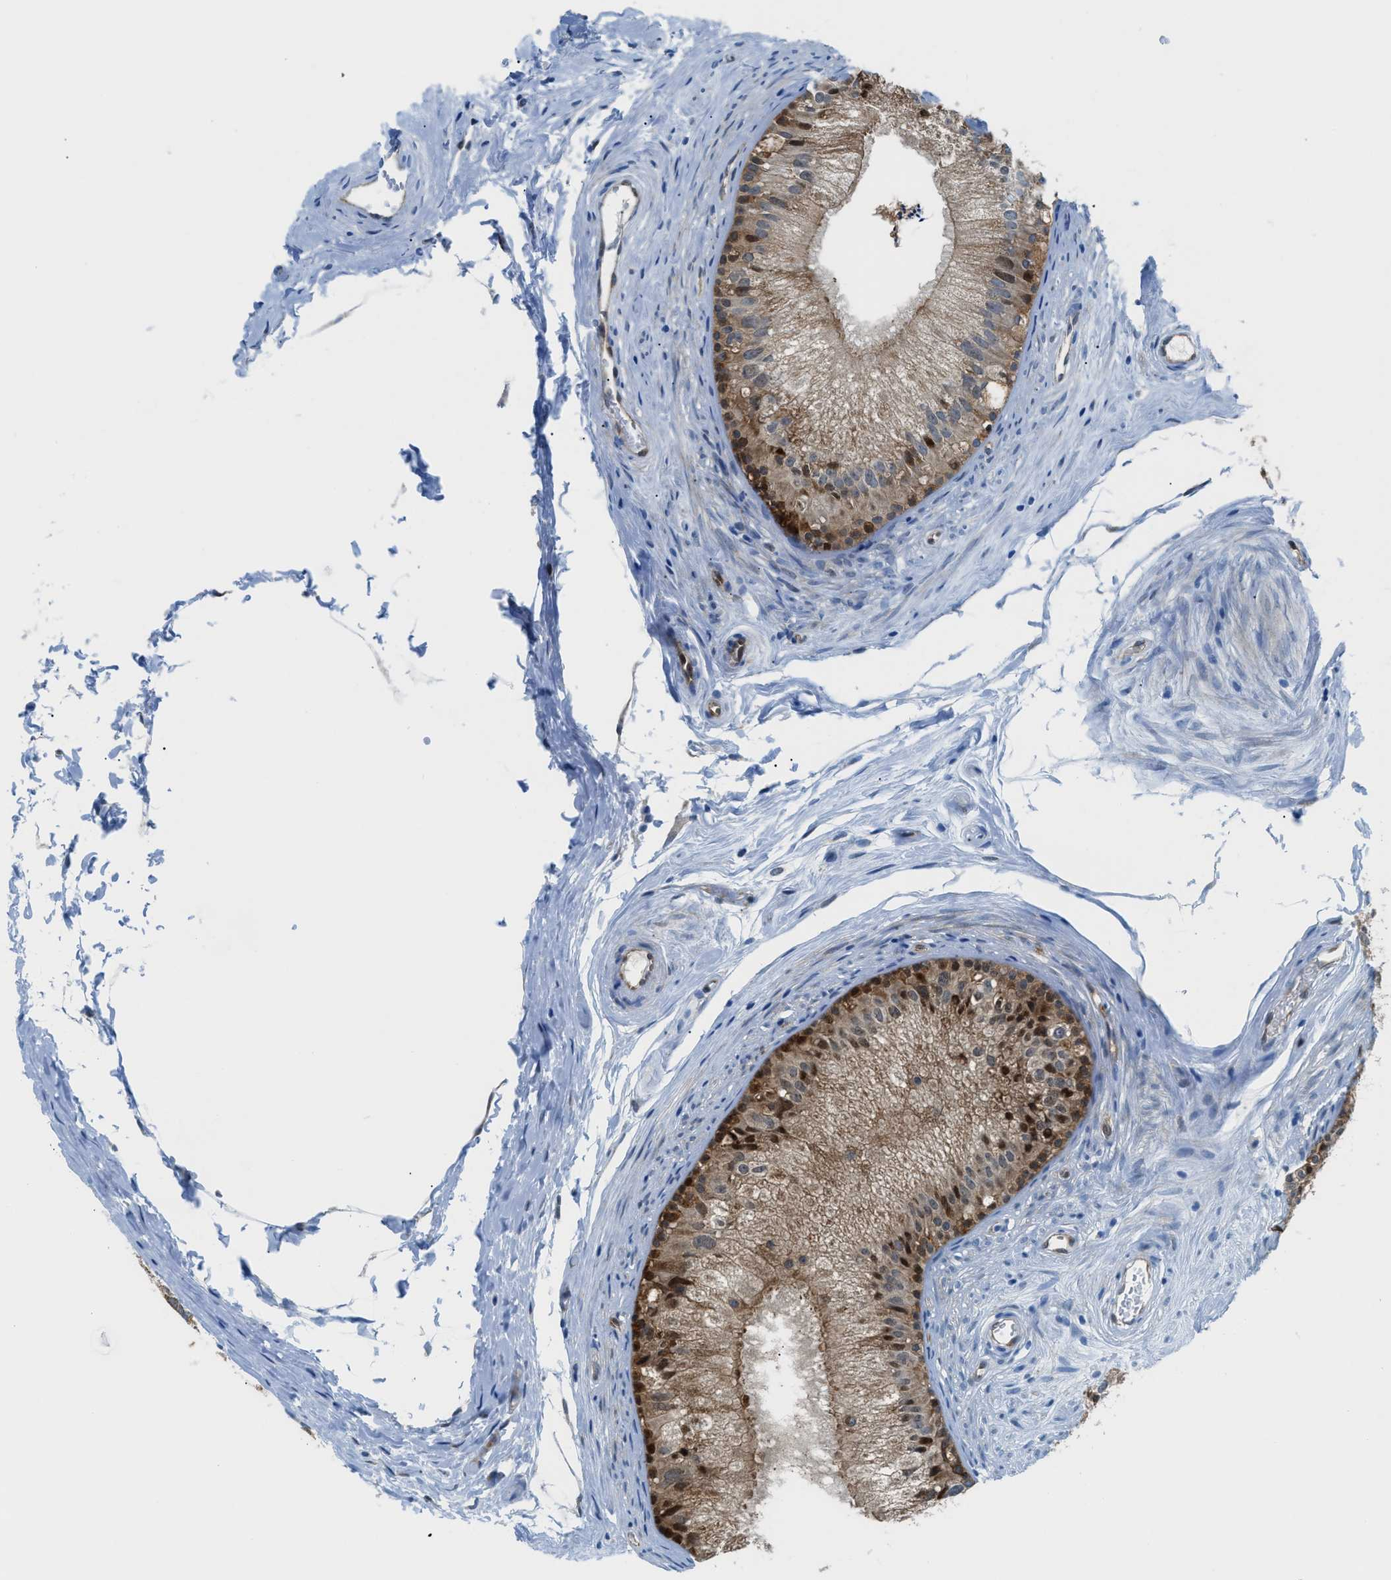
{"staining": {"intensity": "strong", "quantity": ">75%", "location": "cytoplasmic/membranous,nuclear"}, "tissue": "epididymis", "cell_type": "Glandular cells", "image_type": "normal", "snomed": [{"axis": "morphology", "description": "Normal tissue, NOS"}, {"axis": "topography", "description": "Epididymis"}], "caption": "Immunohistochemistry (IHC) of benign epididymis shows high levels of strong cytoplasmic/membranous,nuclear staining in approximately >75% of glandular cells. (DAB (3,3'-diaminobenzidine) IHC with brightfield microscopy, high magnification).", "gene": "YWHAE", "patient": {"sex": "male", "age": 56}}